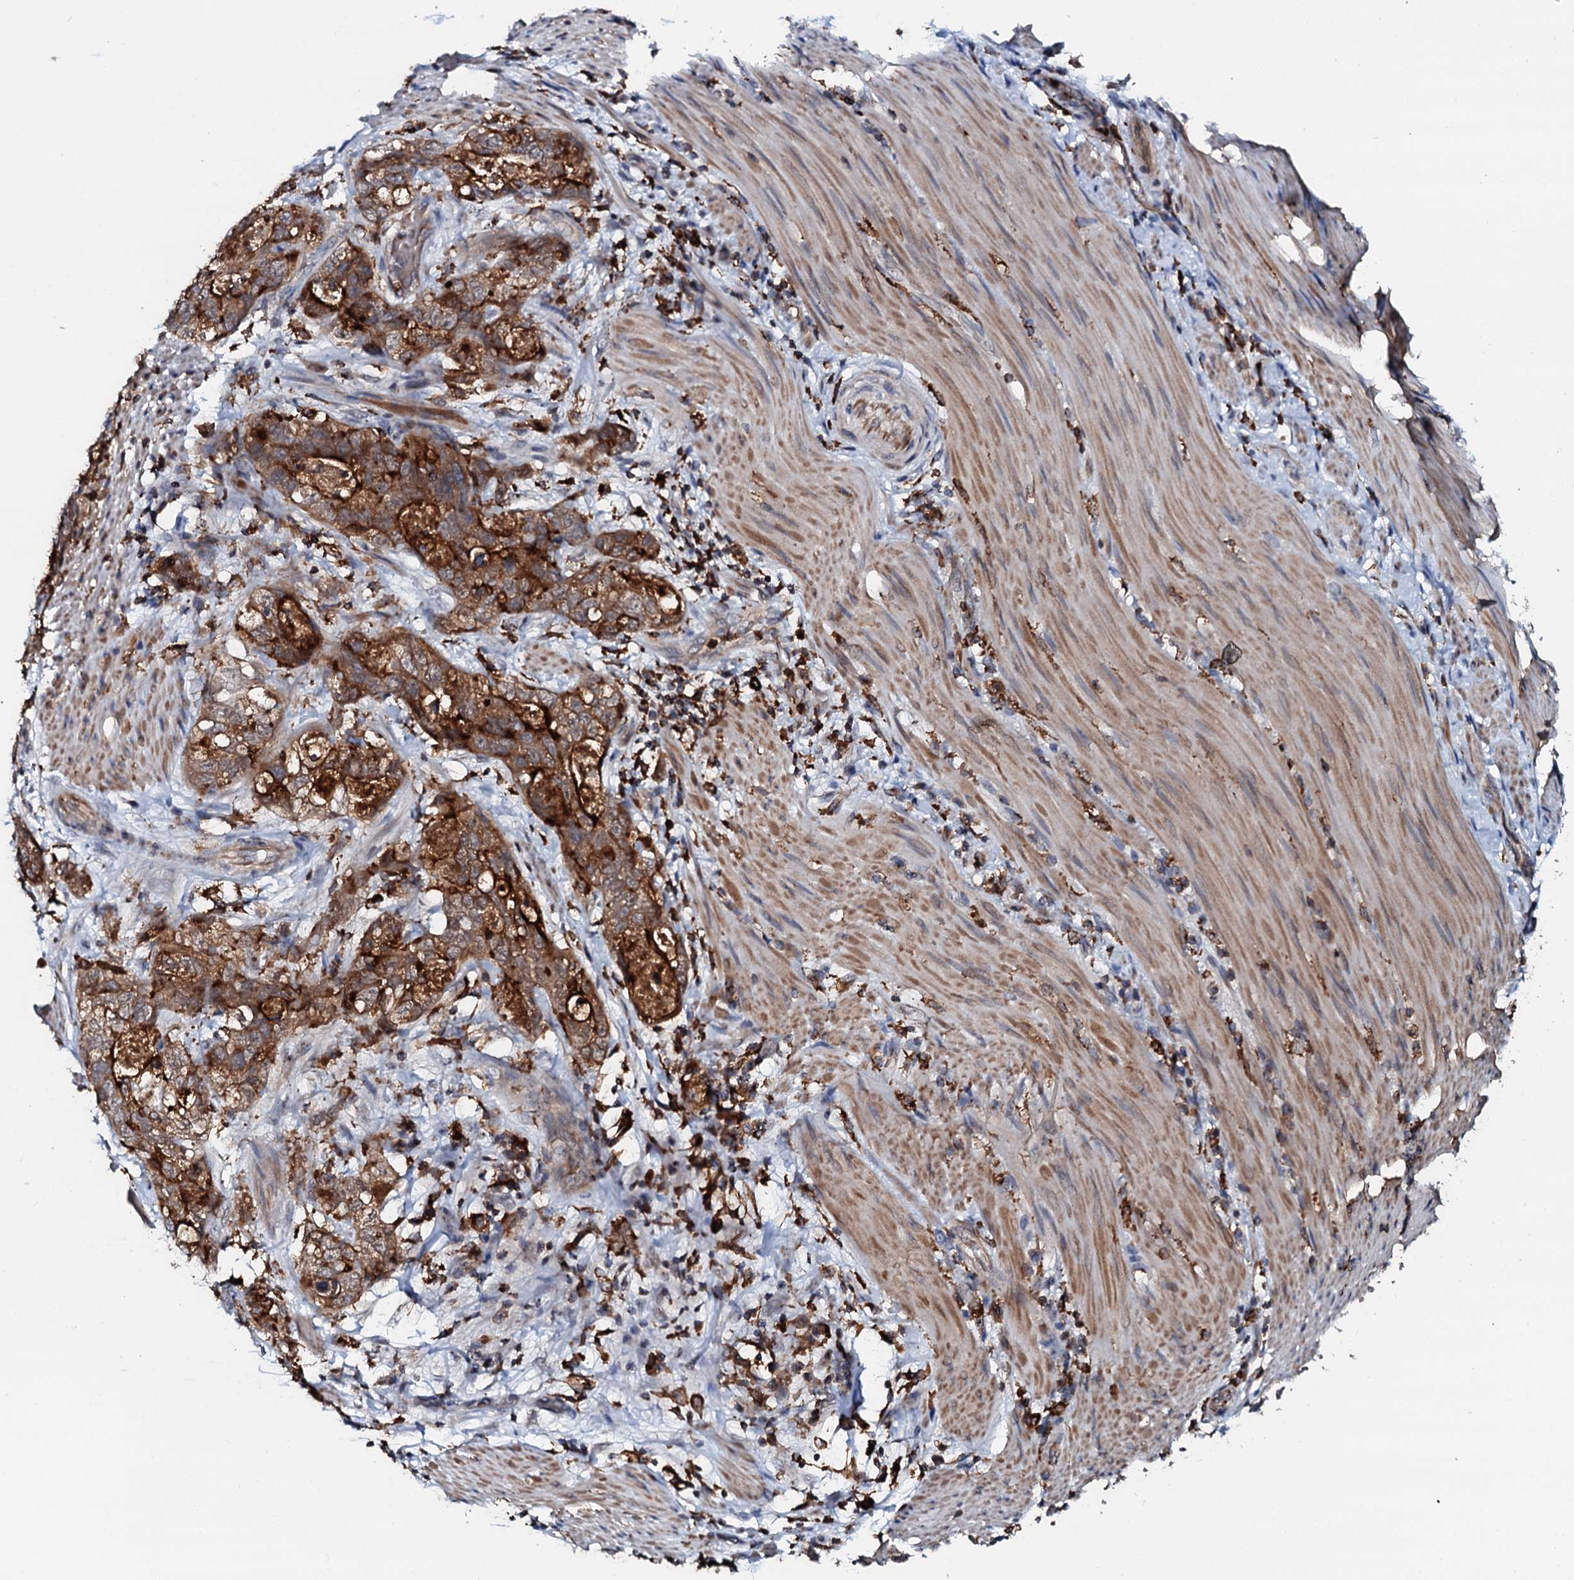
{"staining": {"intensity": "strong", "quantity": ">75%", "location": "cytoplasmic/membranous"}, "tissue": "stomach cancer", "cell_type": "Tumor cells", "image_type": "cancer", "snomed": [{"axis": "morphology", "description": "Normal tissue, NOS"}, {"axis": "morphology", "description": "Adenocarcinoma, NOS"}, {"axis": "topography", "description": "Stomach"}], "caption": "Approximately >75% of tumor cells in human stomach cancer reveal strong cytoplasmic/membranous protein expression as visualized by brown immunohistochemical staining.", "gene": "VAMP8", "patient": {"sex": "female", "age": 89}}